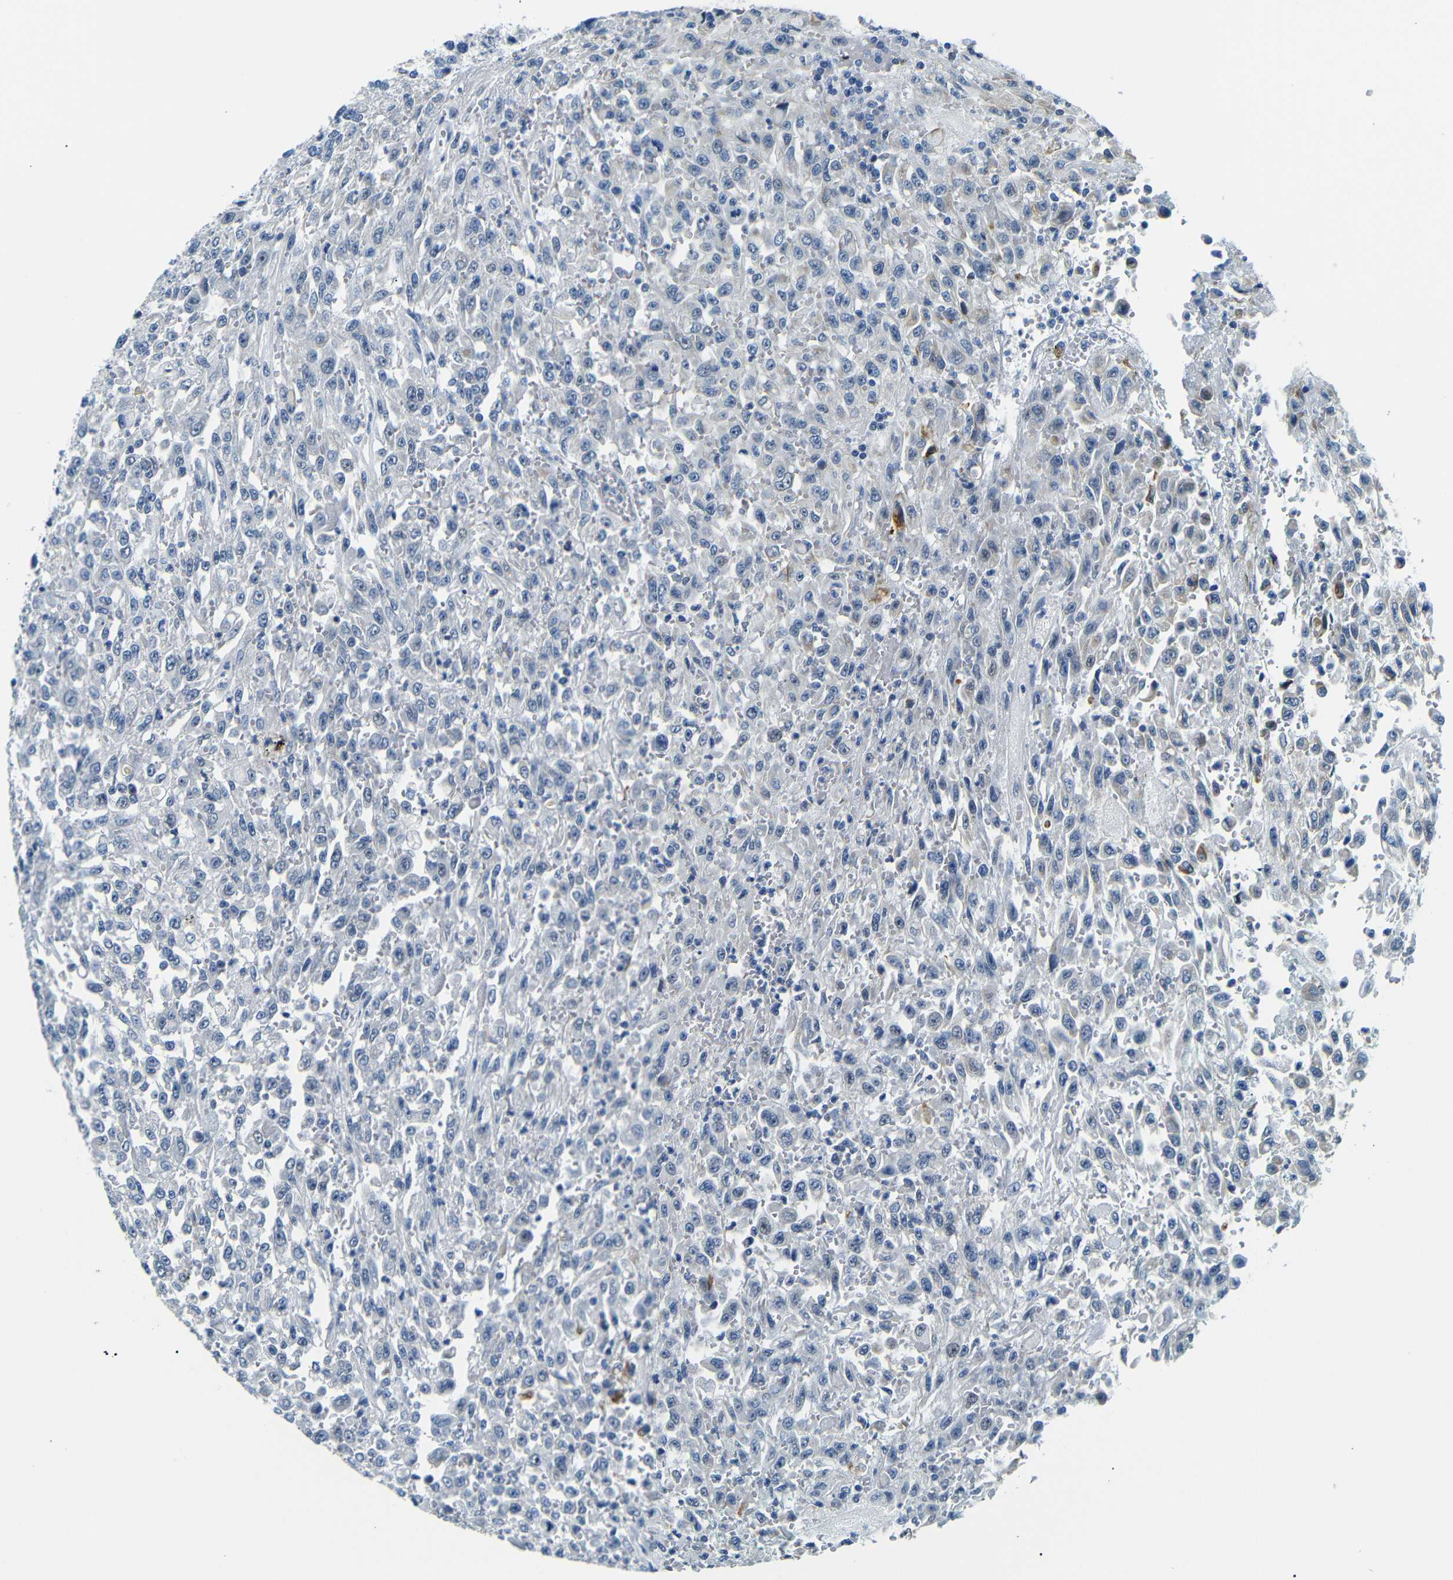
{"staining": {"intensity": "weak", "quantity": "<25%", "location": "cytoplasmic/membranous"}, "tissue": "urothelial cancer", "cell_type": "Tumor cells", "image_type": "cancer", "snomed": [{"axis": "morphology", "description": "Urothelial carcinoma, High grade"}, {"axis": "topography", "description": "Urinary bladder"}], "caption": "Tumor cells show no significant staining in urothelial carcinoma (high-grade).", "gene": "TAFA1", "patient": {"sex": "male", "age": 46}}